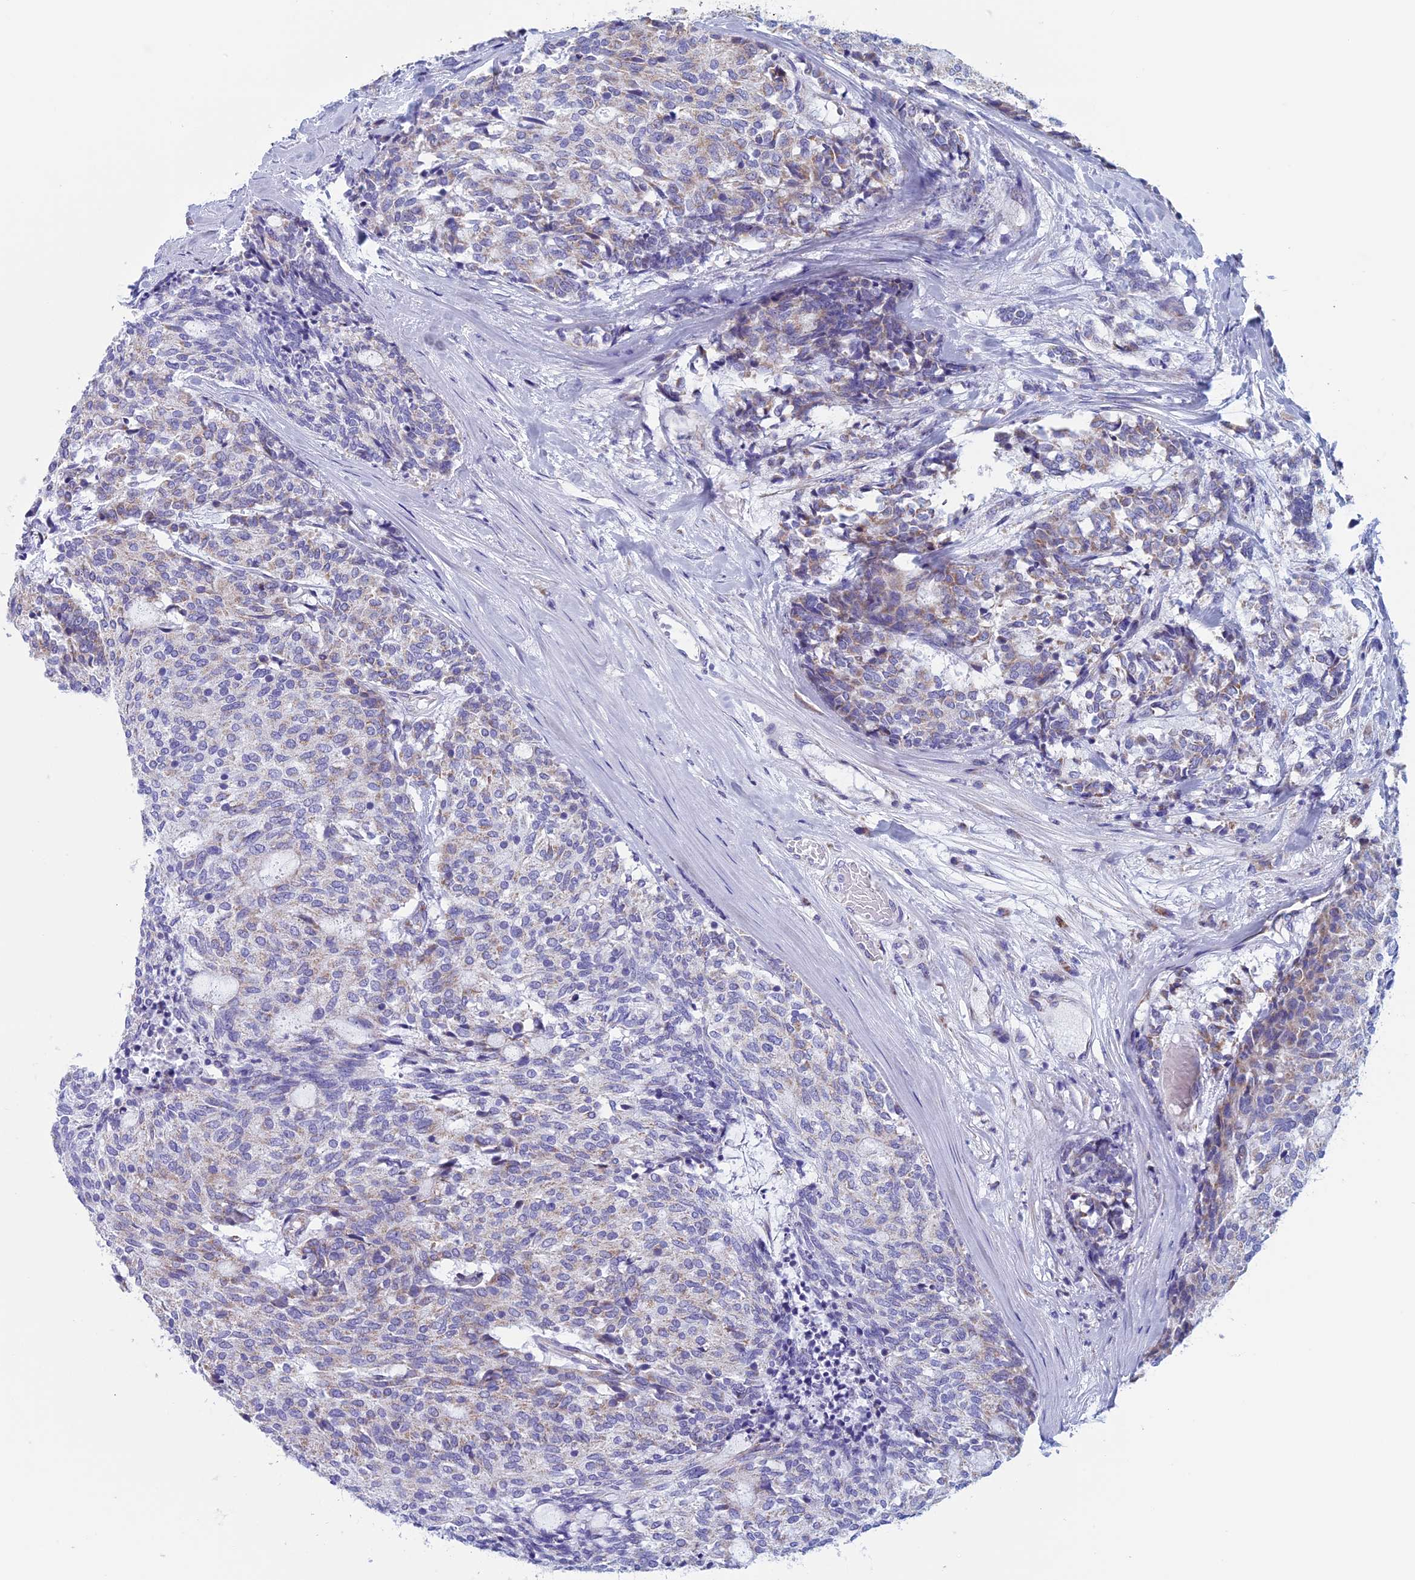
{"staining": {"intensity": "weak", "quantity": "<25%", "location": "cytoplasmic/membranous"}, "tissue": "carcinoid", "cell_type": "Tumor cells", "image_type": "cancer", "snomed": [{"axis": "morphology", "description": "Carcinoid, malignant, NOS"}, {"axis": "topography", "description": "Pancreas"}], "caption": "A high-resolution histopathology image shows immunohistochemistry (IHC) staining of carcinoid, which exhibits no significant staining in tumor cells.", "gene": "NDUFB9", "patient": {"sex": "female", "age": 54}}